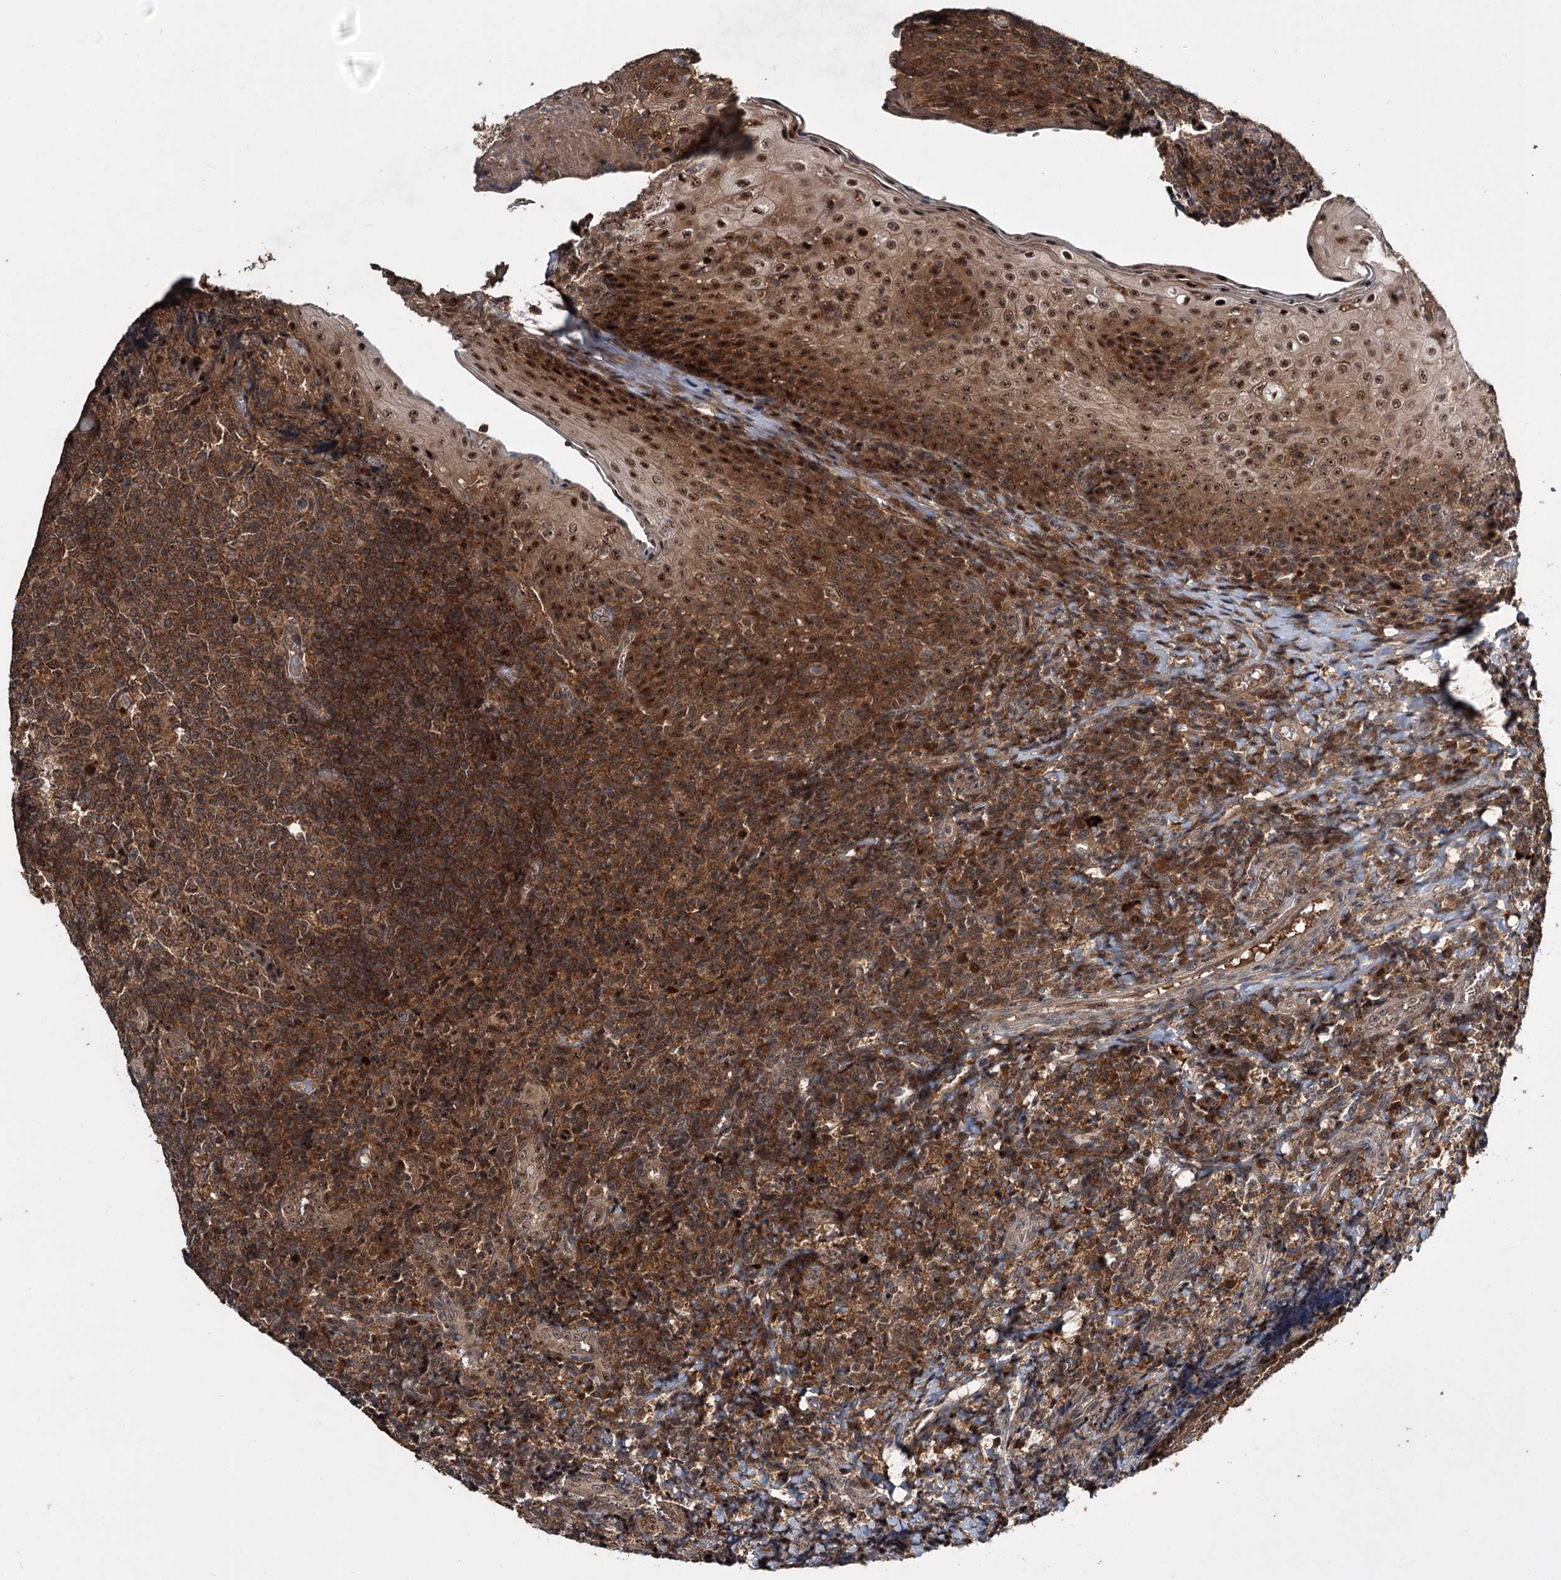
{"staining": {"intensity": "moderate", "quantity": ">75%", "location": "cytoplasmic/membranous,nuclear"}, "tissue": "tonsil", "cell_type": "Germinal center cells", "image_type": "normal", "snomed": [{"axis": "morphology", "description": "Normal tissue, NOS"}, {"axis": "topography", "description": "Tonsil"}], "caption": "Protein expression analysis of unremarkable tonsil reveals moderate cytoplasmic/membranous,nuclear staining in about >75% of germinal center cells. The staining is performed using DAB brown chromogen to label protein expression. The nuclei are counter-stained blue using hematoxylin.", "gene": "MKNK2", "patient": {"sex": "female", "age": 19}}